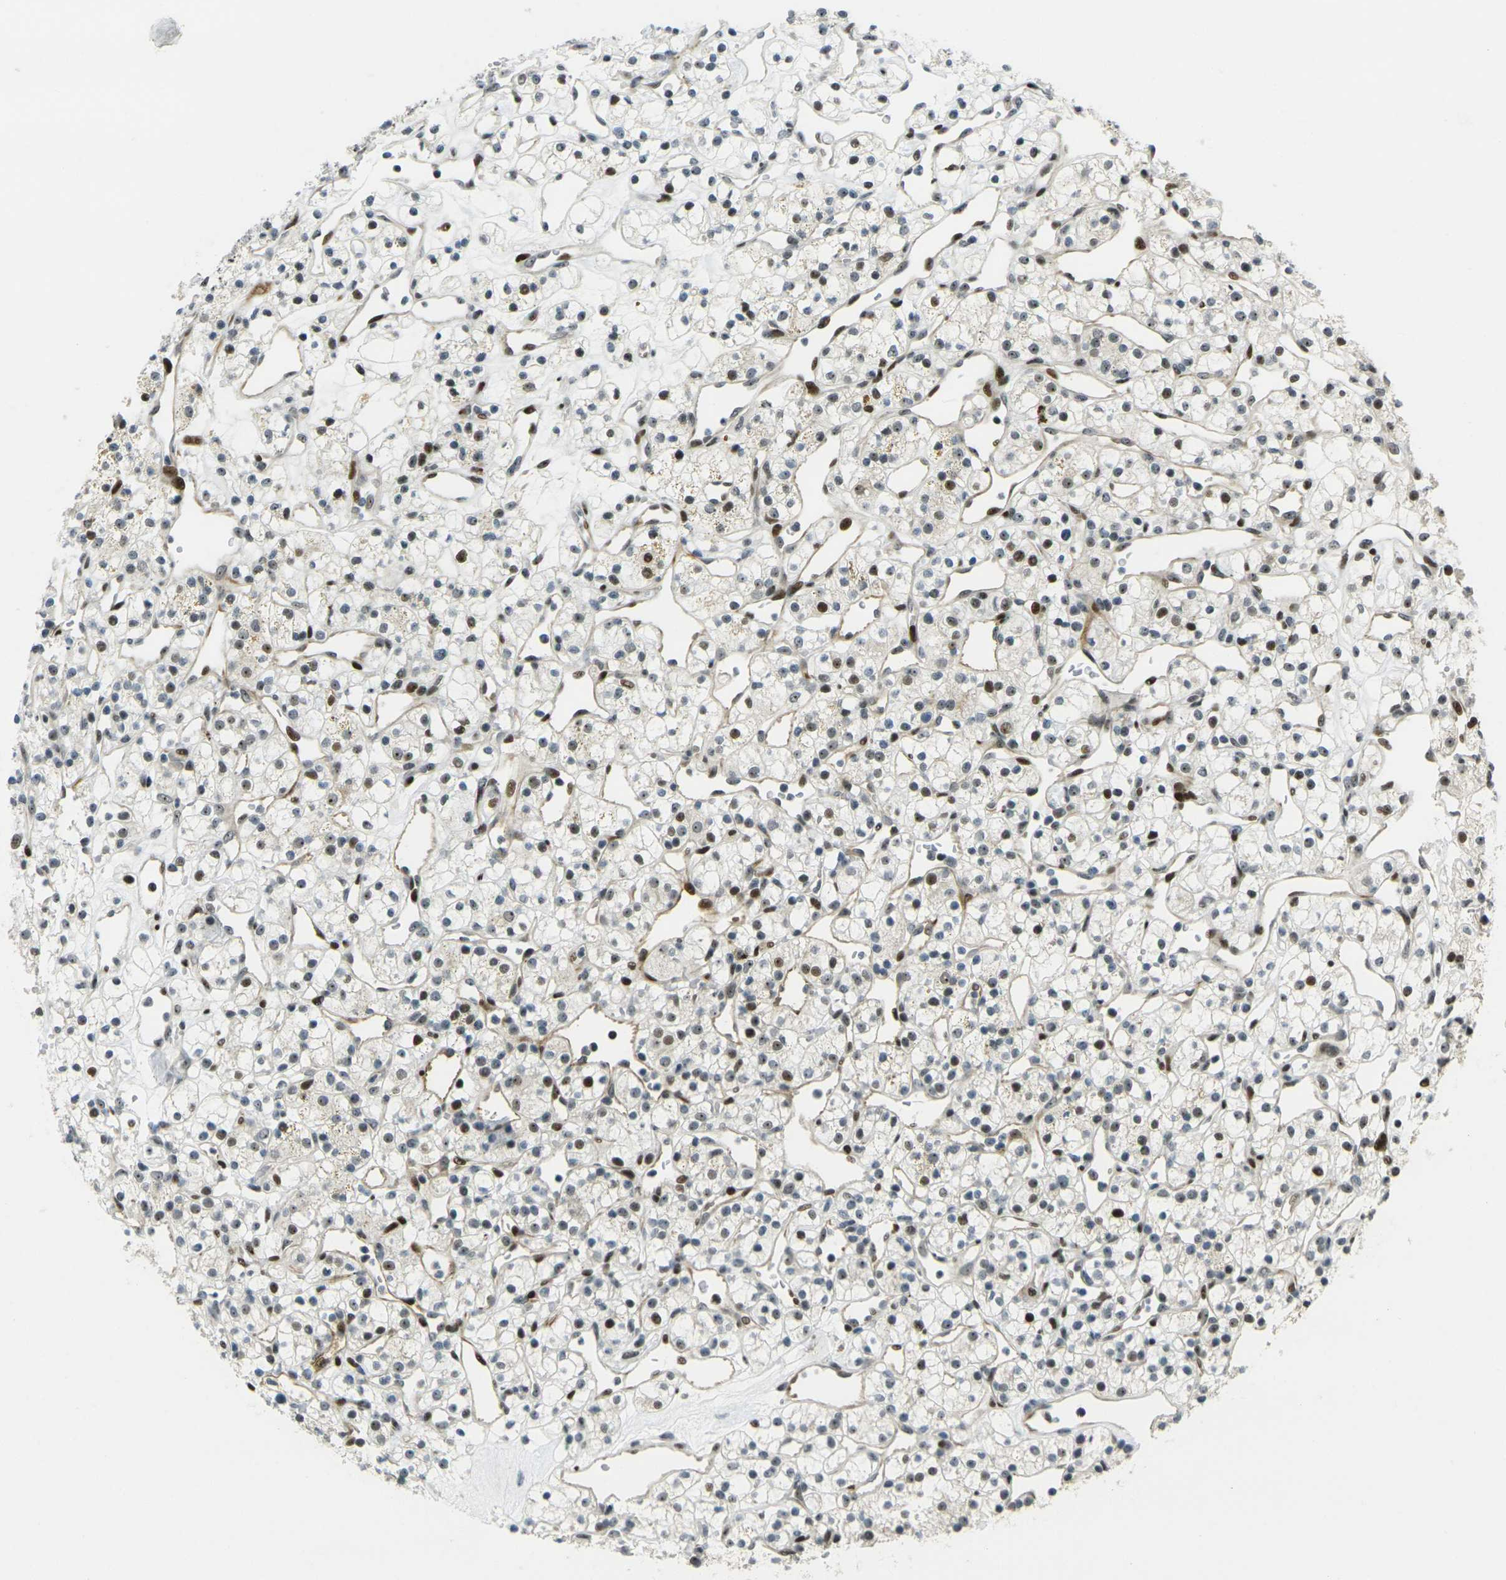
{"staining": {"intensity": "moderate", "quantity": "<25%", "location": "nuclear"}, "tissue": "renal cancer", "cell_type": "Tumor cells", "image_type": "cancer", "snomed": [{"axis": "morphology", "description": "Adenocarcinoma, NOS"}, {"axis": "topography", "description": "Kidney"}], "caption": "Protein expression analysis of human renal cancer (adenocarcinoma) reveals moderate nuclear positivity in approximately <25% of tumor cells.", "gene": "UBE2C", "patient": {"sex": "female", "age": 60}}